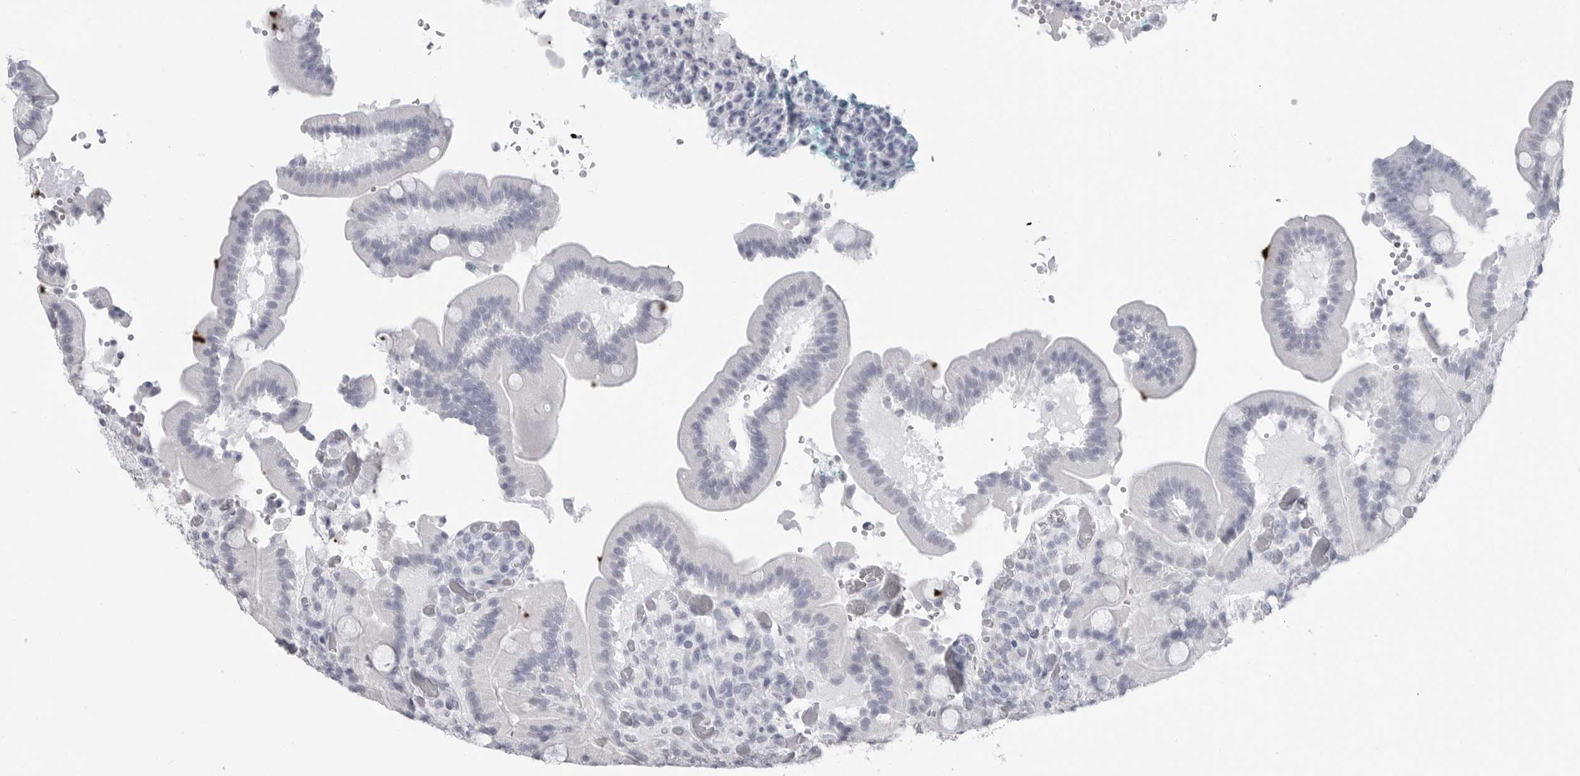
{"staining": {"intensity": "negative", "quantity": "none", "location": "none"}, "tissue": "duodenum", "cell_type": "Glandular cells", "image_type": "normal", "snomed": [{"axis": "morphology", "description": "Normal tissue, NOS"}, {"axis": "topography", "description": "Duodenum"}], "caption": "A histopathology image of duodenum stained for a protein exhibits no brown staining in glandular cells. (Stains: DAB (3,3'-diaminobenzidine) immunohistochemistry with hematoxylin counter stain, Microscopy: brightfield microscopy at high magnification).", "gene": "CSH1", "patient": {"sex": "female", "age": 62}}